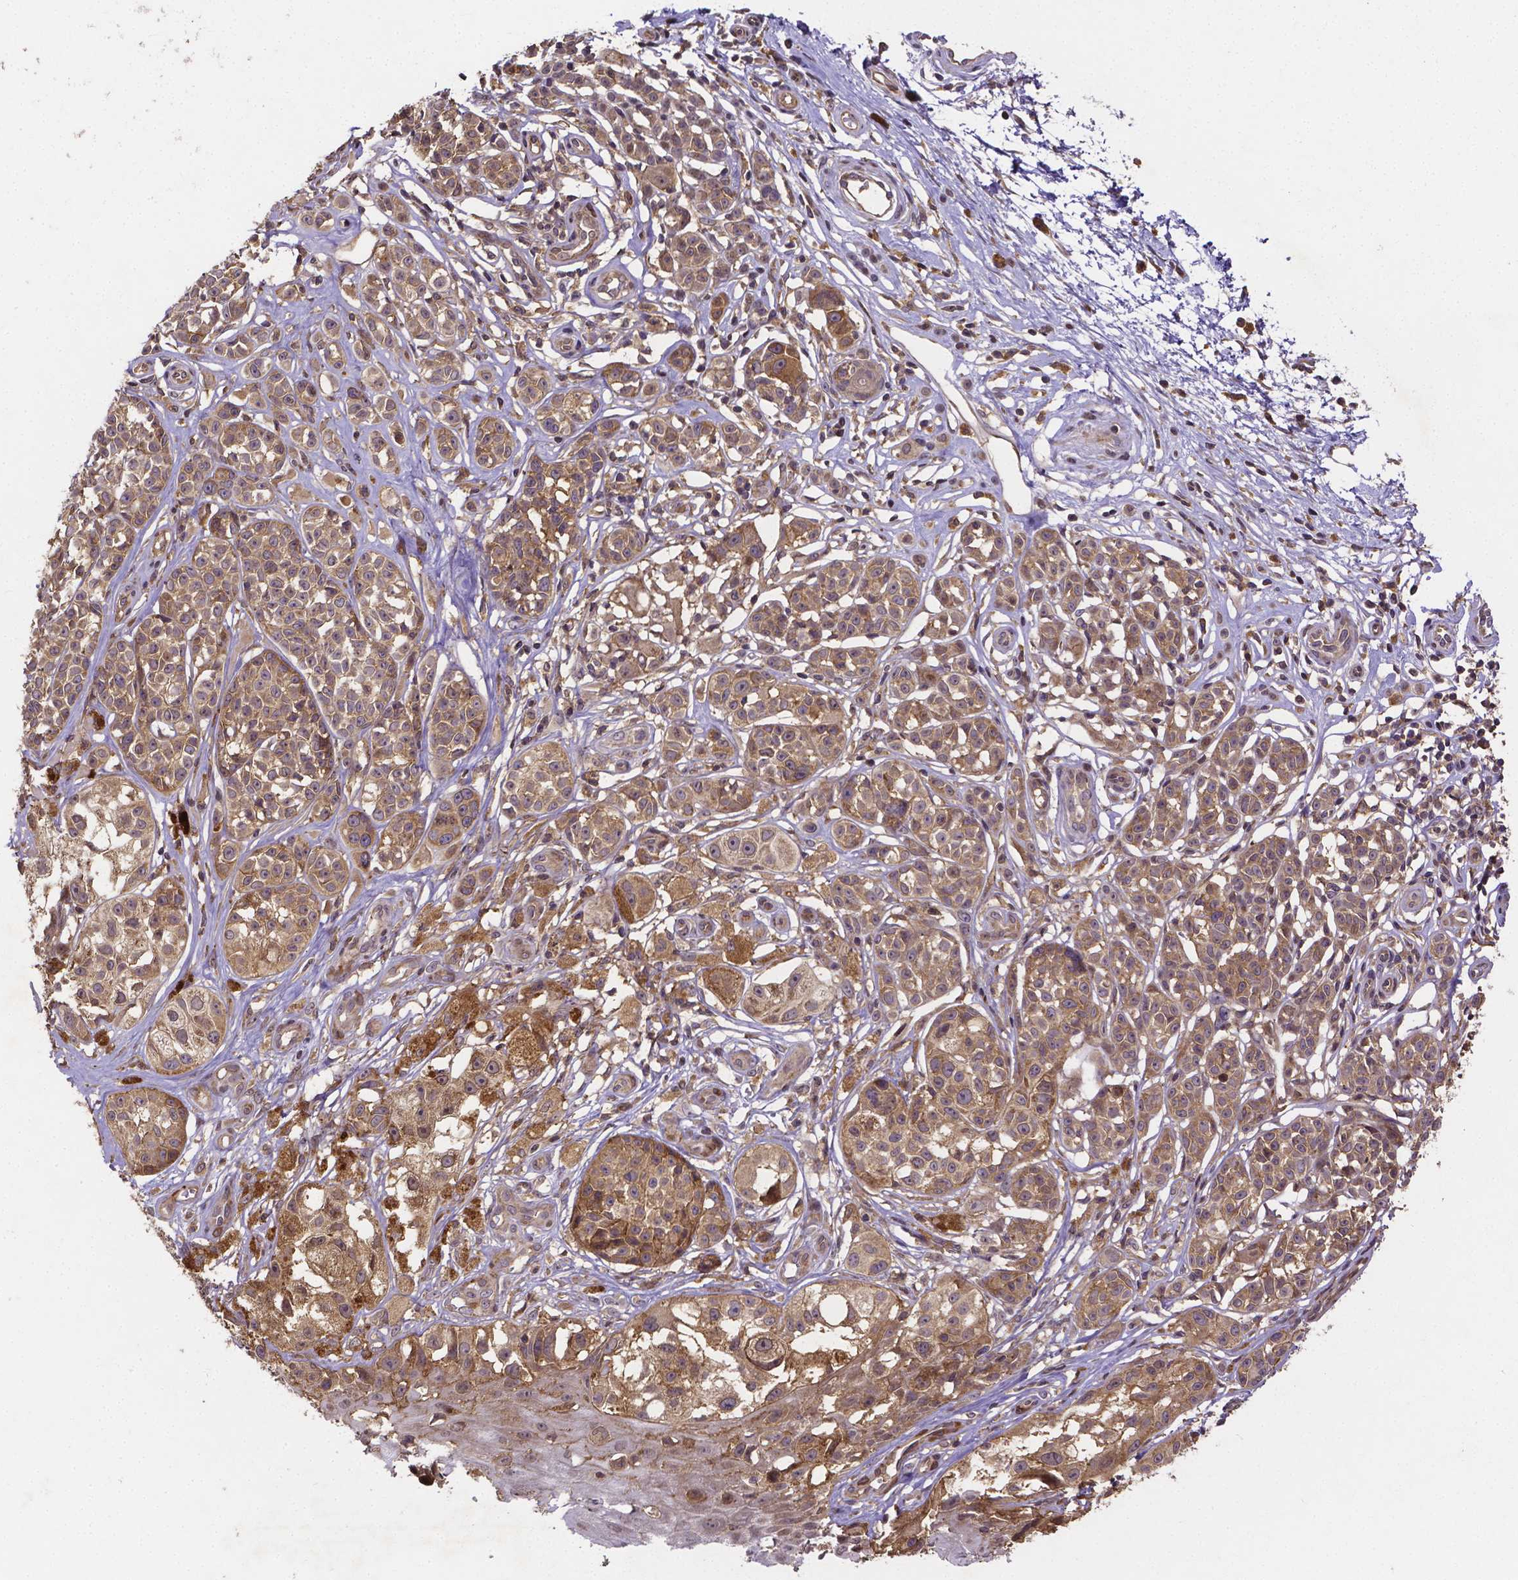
{"staining": {"intensity": "weak", "quantity": ">75%", "location": "cytoplasmic/membranous"}, "tissue": "melanoma", "cell_type": "Tumor cells", "image_type": "cancer", "snomed": [{"axis": "morphology", "description": "Malignant melanoma, NOS"}, {"axis": "topography", "description": "Skin"}], "caption": "Weak cytoplasmic/membranous staining for a protein is seen in about >75% of tumor cells of malignant melanoma using IHC.", "gene": "RNF123", "patient": {"sex": "female", "age": 90}}